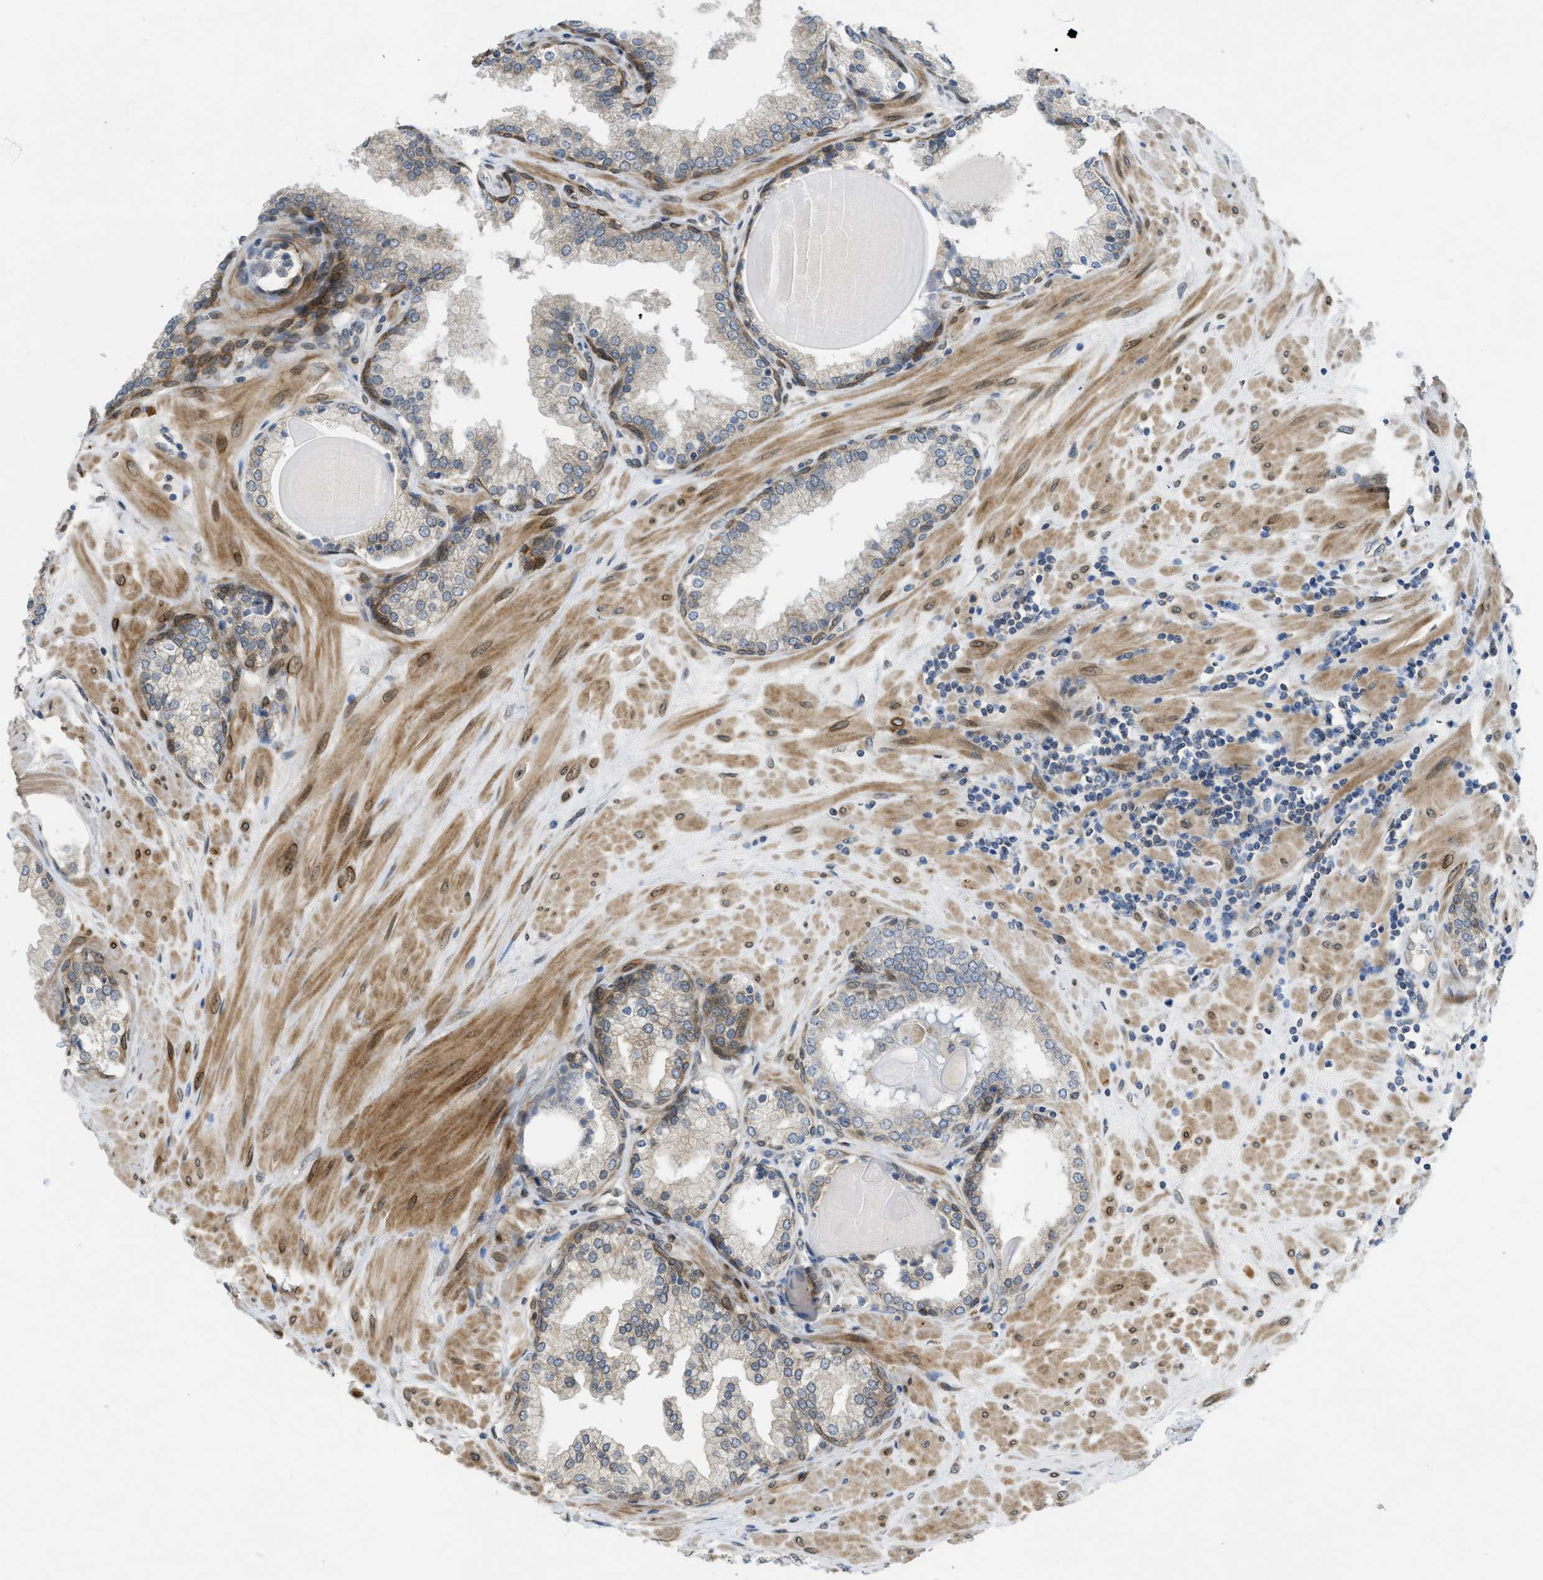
{"staining": {"intensity": "moderate", "quantity": "25%-75%", "location": "cytoplasmic/membranous"}, "tissue": "prostate", "cell_type": "Glandular cells", "image_type": "normal", "snomed": [{"axis": "morphology", "description": "Normal tissue, NOS"}, {"axis": "topography", "description": "Prostate"}], "caption": "Immunohistochemical staining of benign human prostate demonstrates 25%-75% levels of moderate cytoplasmic/membranous protein expression in about 25%-75% of glandular cells. The staining was performed using DAB (3,3'-diaminobenzidine) to visualize the protein expression in brown, while the nuclei were stained in blue with hematoxylin (Magnification: 20x).", "gene": "EIF2AK3", "patient": {"sex": "male", "age": 51}}